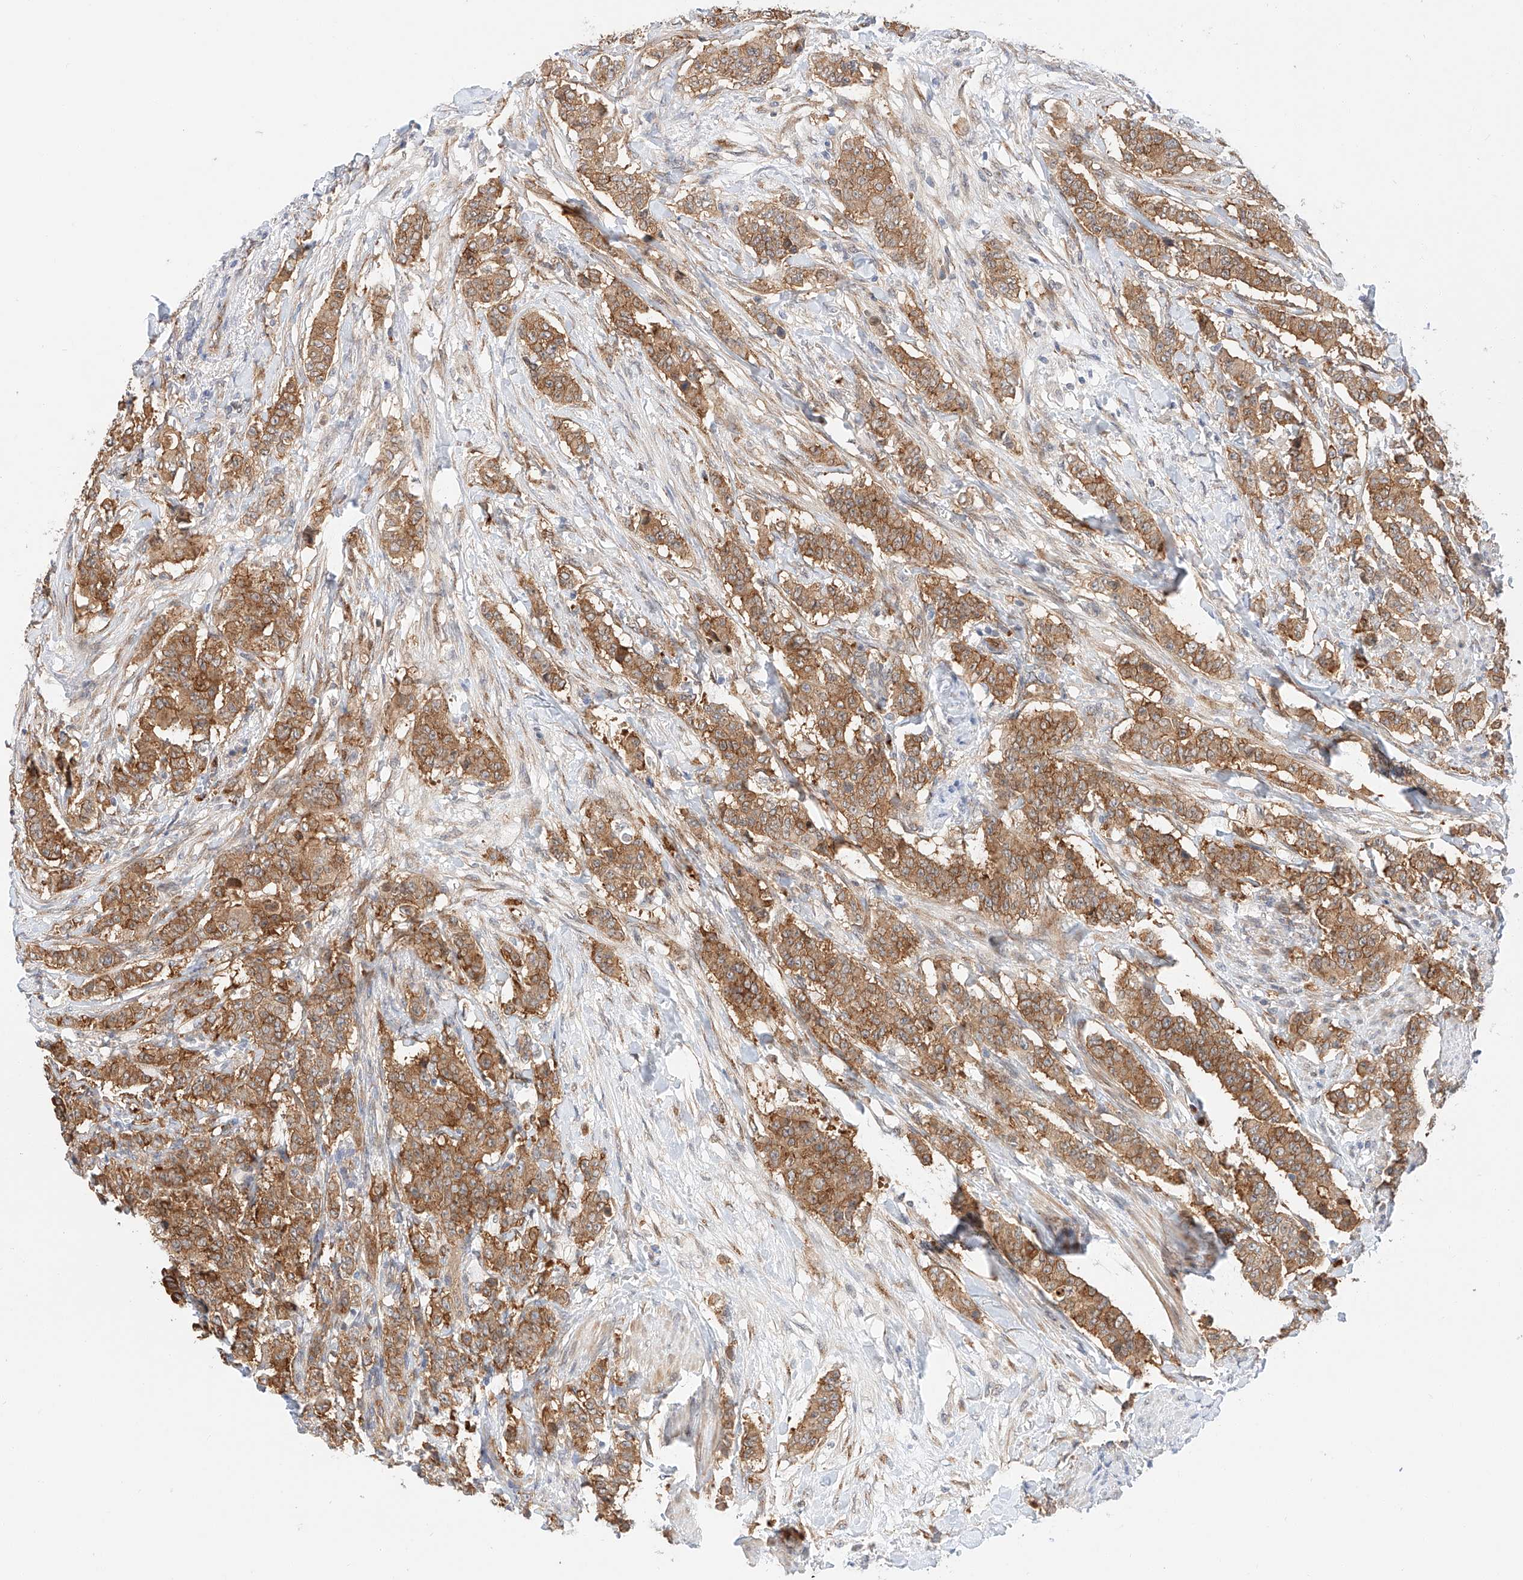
{"staining": {"intensity": "moderate", "quantity": ">75%", "location": "cytoplasmic/membranous"}, "tissue": "breast cancer", "cell_type": "Tumor cells", "image_type": "cancer", "snomed": [{"axis": "morphology", "description": "Duct carcinoma"}, {"axis": "topography", "description": "Breast"}], "caption": "Human intraductal carcinoma (breast) stained with a brown dye displays moderate cytoplasmic/membranous positive positivity in about >75% of tumor cells.", "gene": "CARMIL1", "patient": {"sex": "female", "age": 40}}